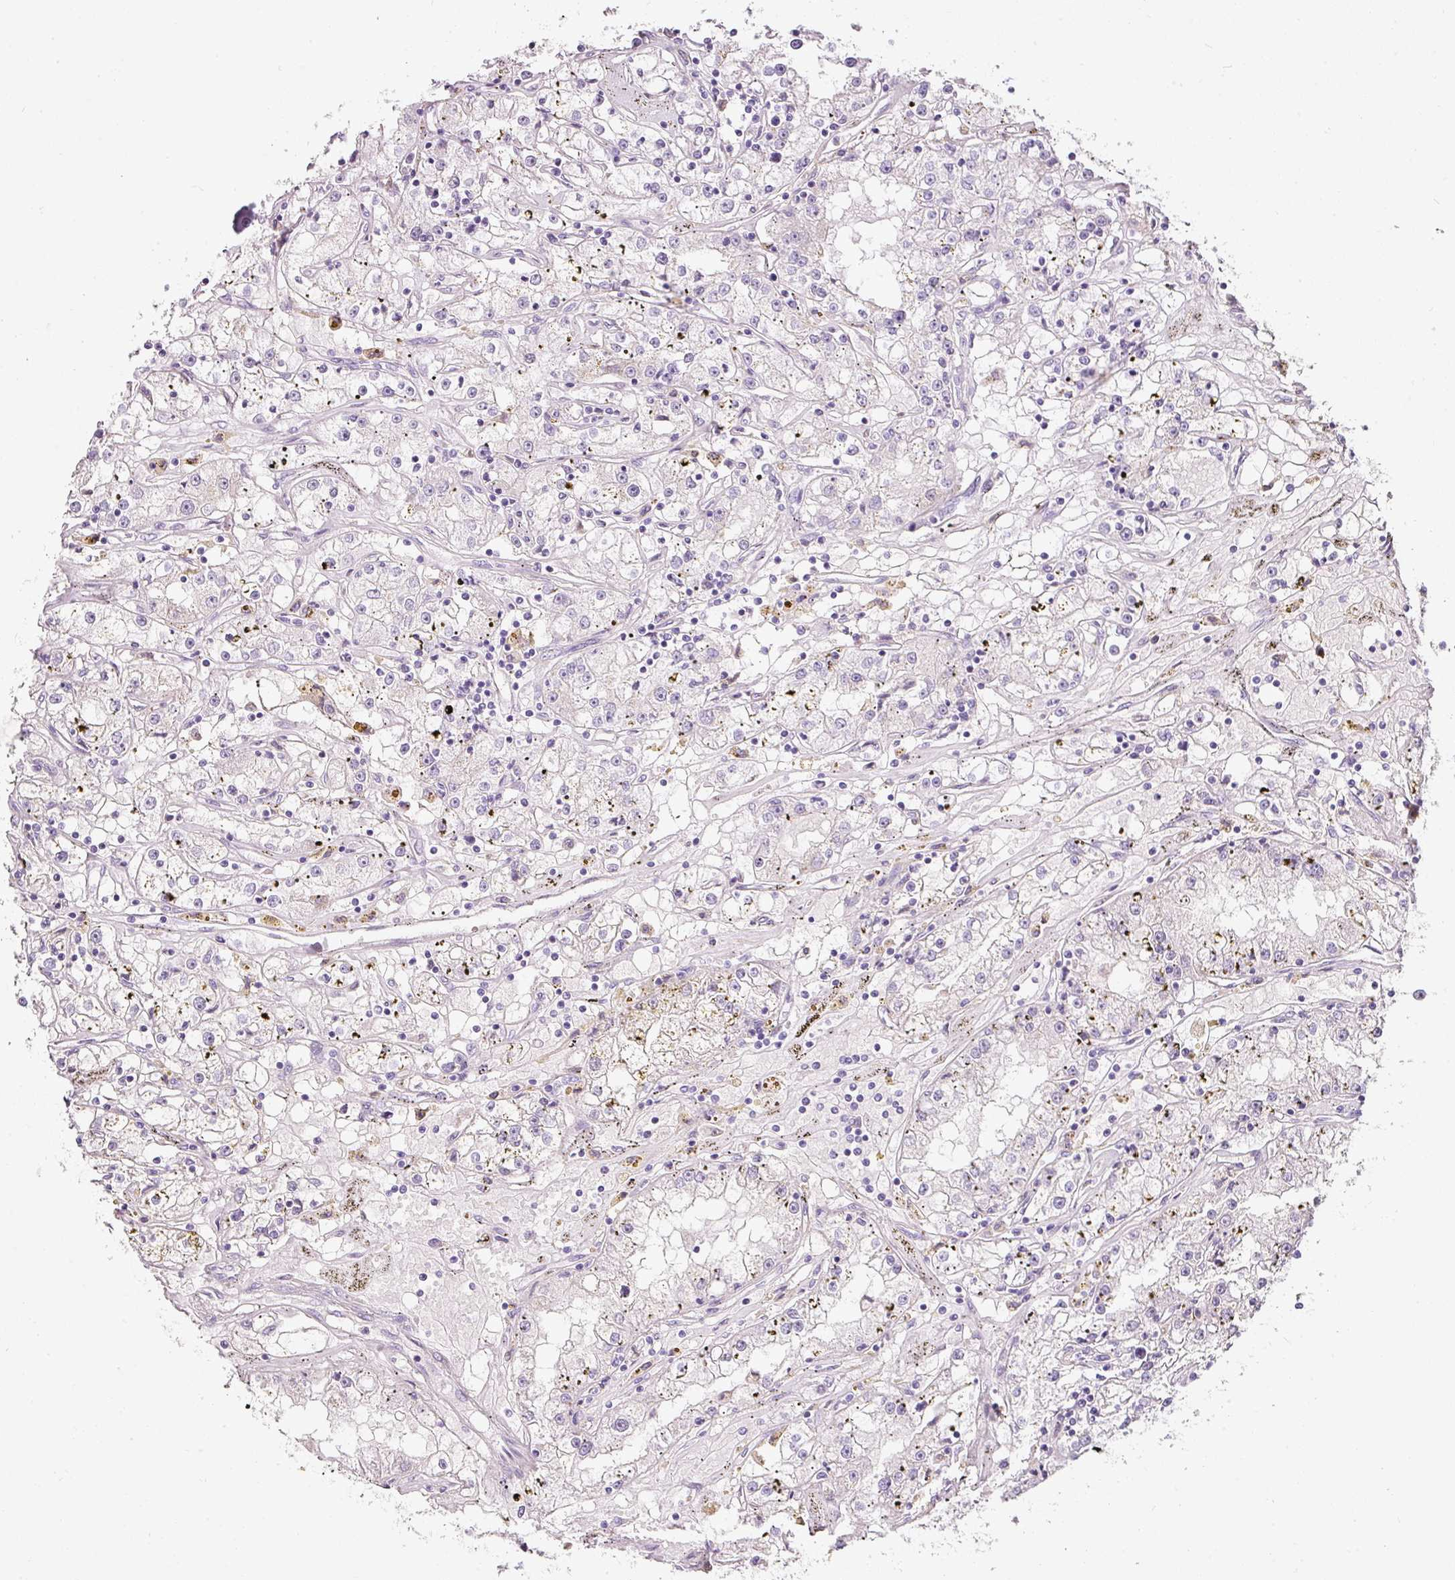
{"staining": {"intensity": "negative", "quantity": "none", "location": "none"}, "tissue": "renal cancer", "cell_type": "Tumor cells", "image_type": "cancer", "snomed": [{"axis": "morphology", "description": "Adenocarcinoma, NOS"}, {"axis": "topography", "description": "Kidney"}], "caption": "Histopathology image shows no significant protein expression in tumor cells of renal adenocarcinoma.", "gene": "DNM1", "patient": {"sex": "male", "age": 56}}